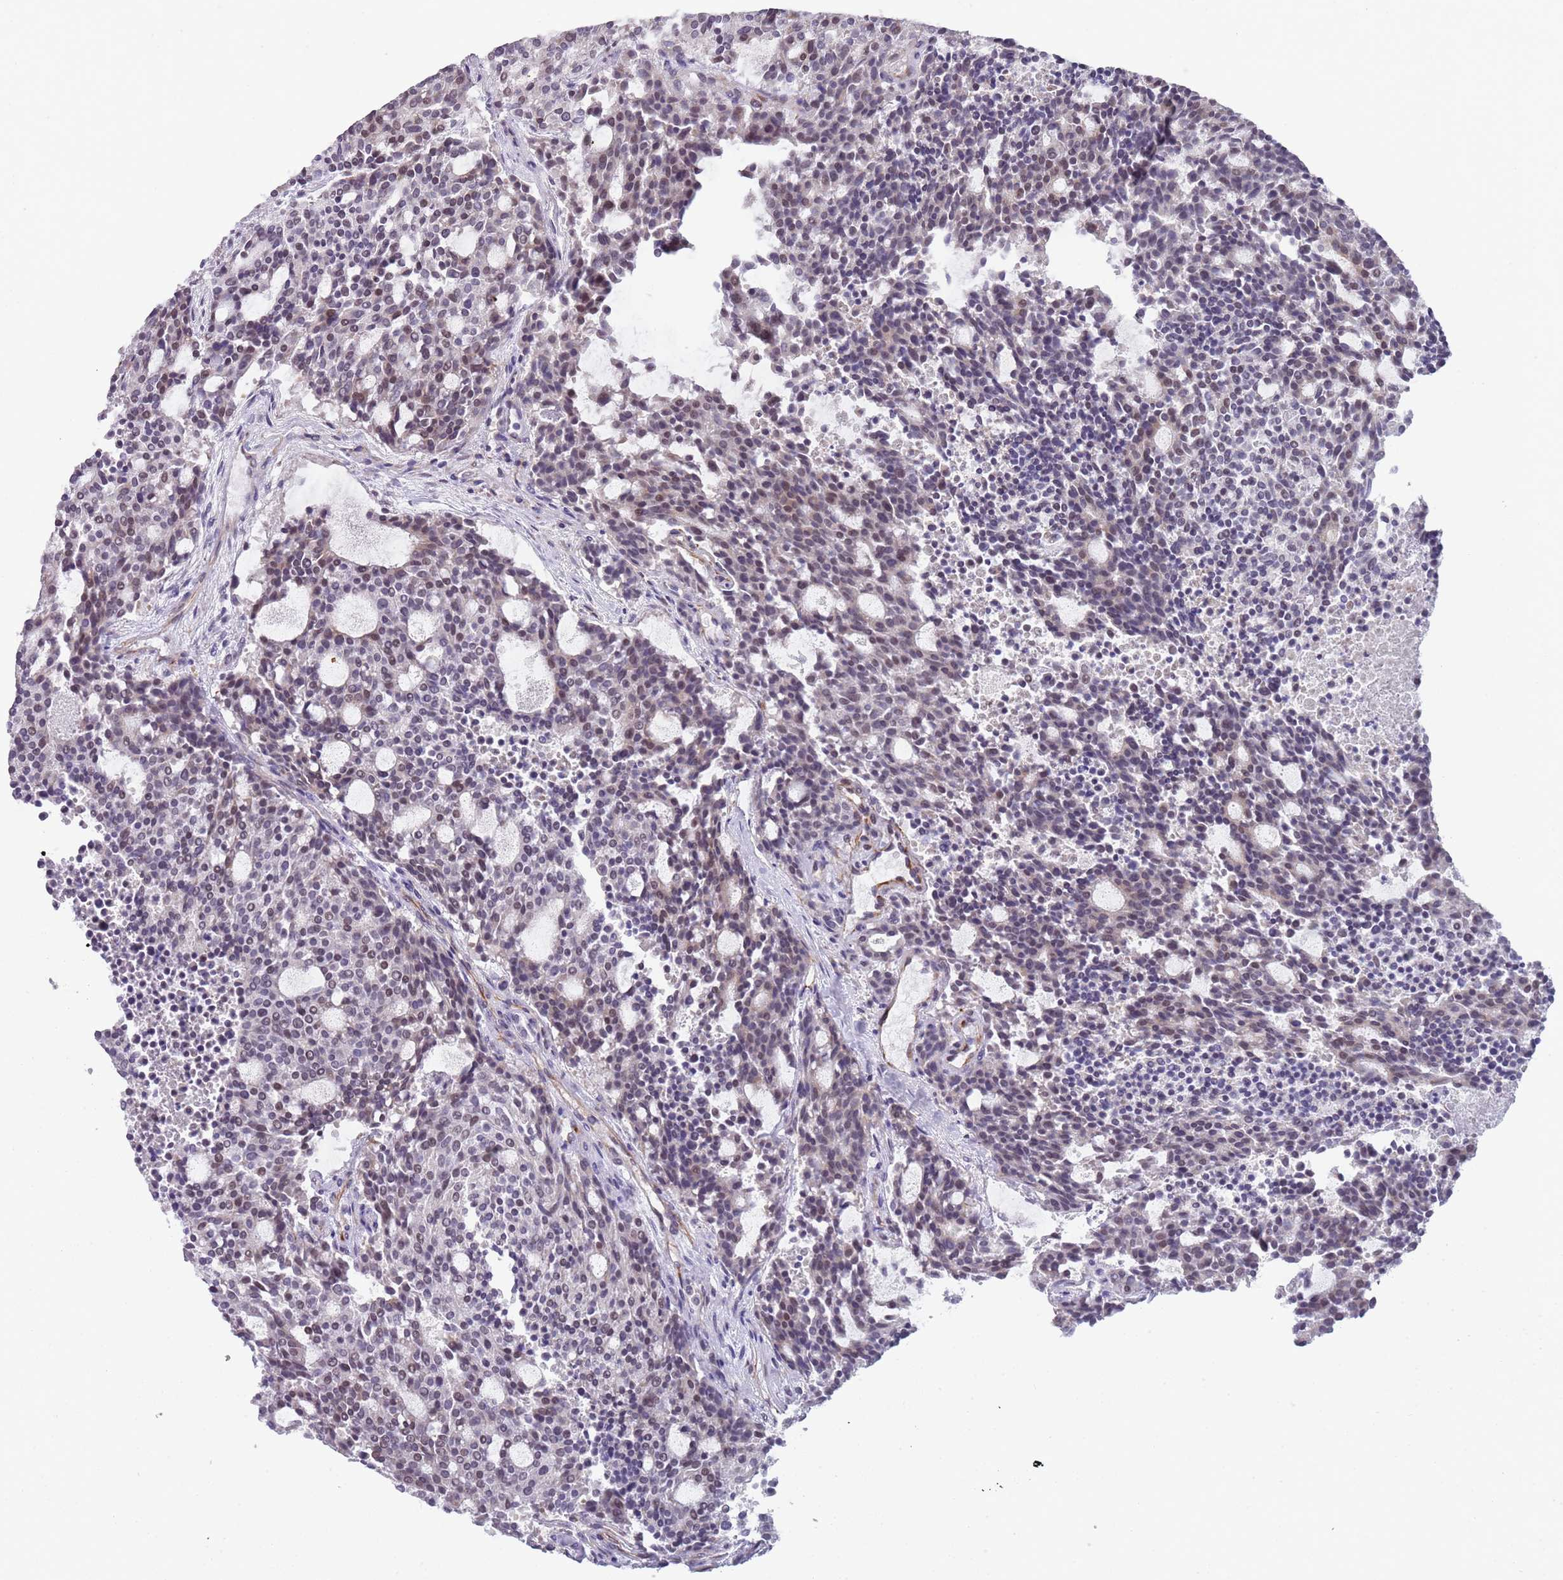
{"staining": {"intensity": "negative", "quantity": "none", "location": "none"}, "tissue": "carcinoid", "cell_type": "Tumor cells", "image_type": "cancer", "snomed": [{"axis": "morphology", "description": "Carcinoid, malignant, NOS"}, {"axis": "topography", "description": "Pancreas"}], "caption": "High magnification brightfield microscopy of carcinoid stained with DAB (brown) and counterstained with hematoxylin (blue): tumor cells show no significant positivity.", "gene": "NBPF3", "patient": {"sex": "female", "age": 54}}